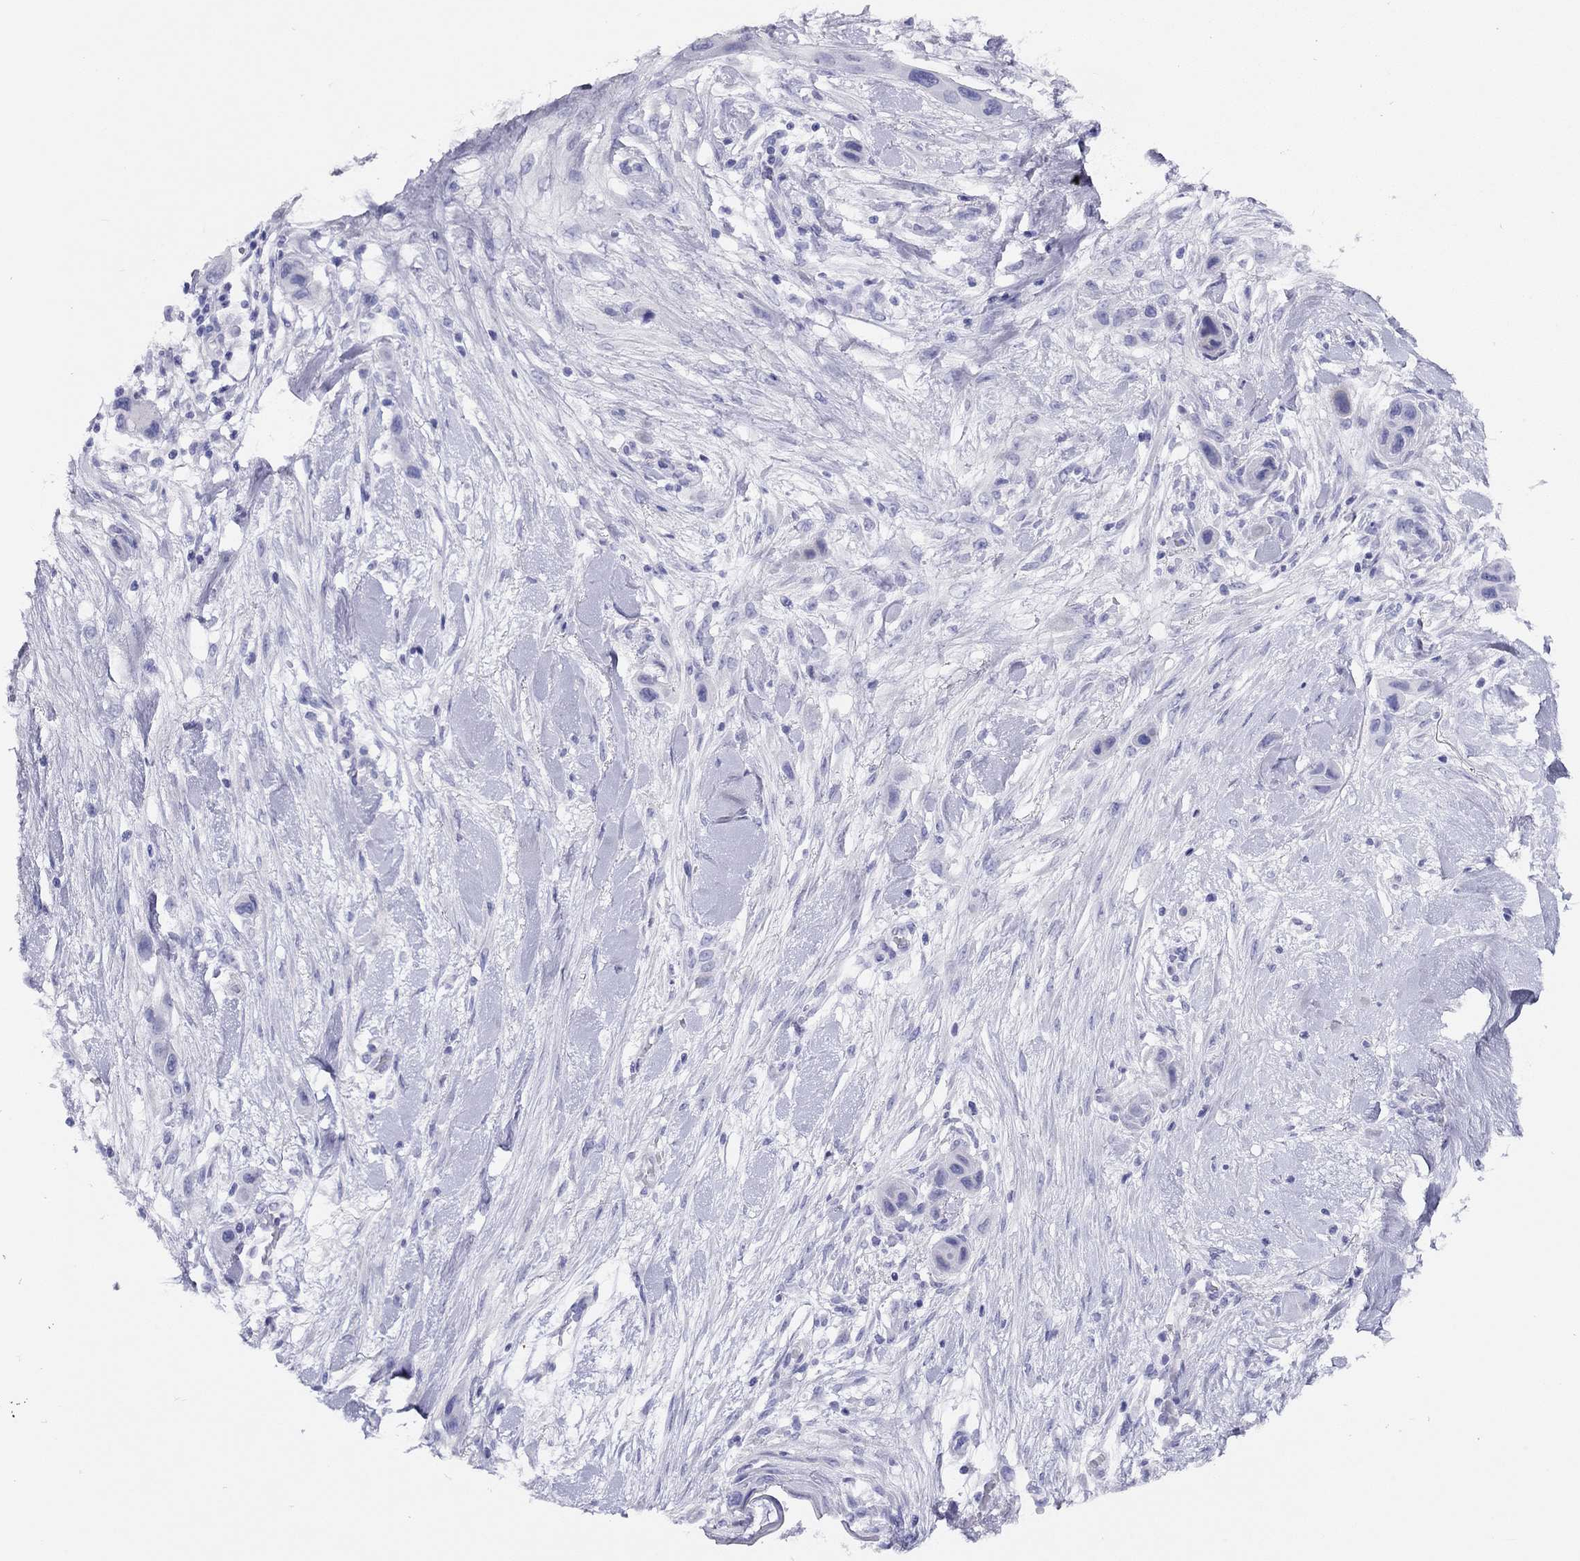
{"staining": {"intensity": "negative", "quantity": "none", "location": "none"}, "tissue": "skin cancer", "cell_type": "Tumor cells", "image_type": "cancer", "snomed": [{"axis": "morphology", "description": "Squamous cell carcinoma, NOS"}, {"axis": "topography", "description": "Skin"}], "caption": "The micrograph displays no staining of tumor cells in skin cancer.", "gene": "LRIT2", "patient": {"sex": "male", "age": 79}}